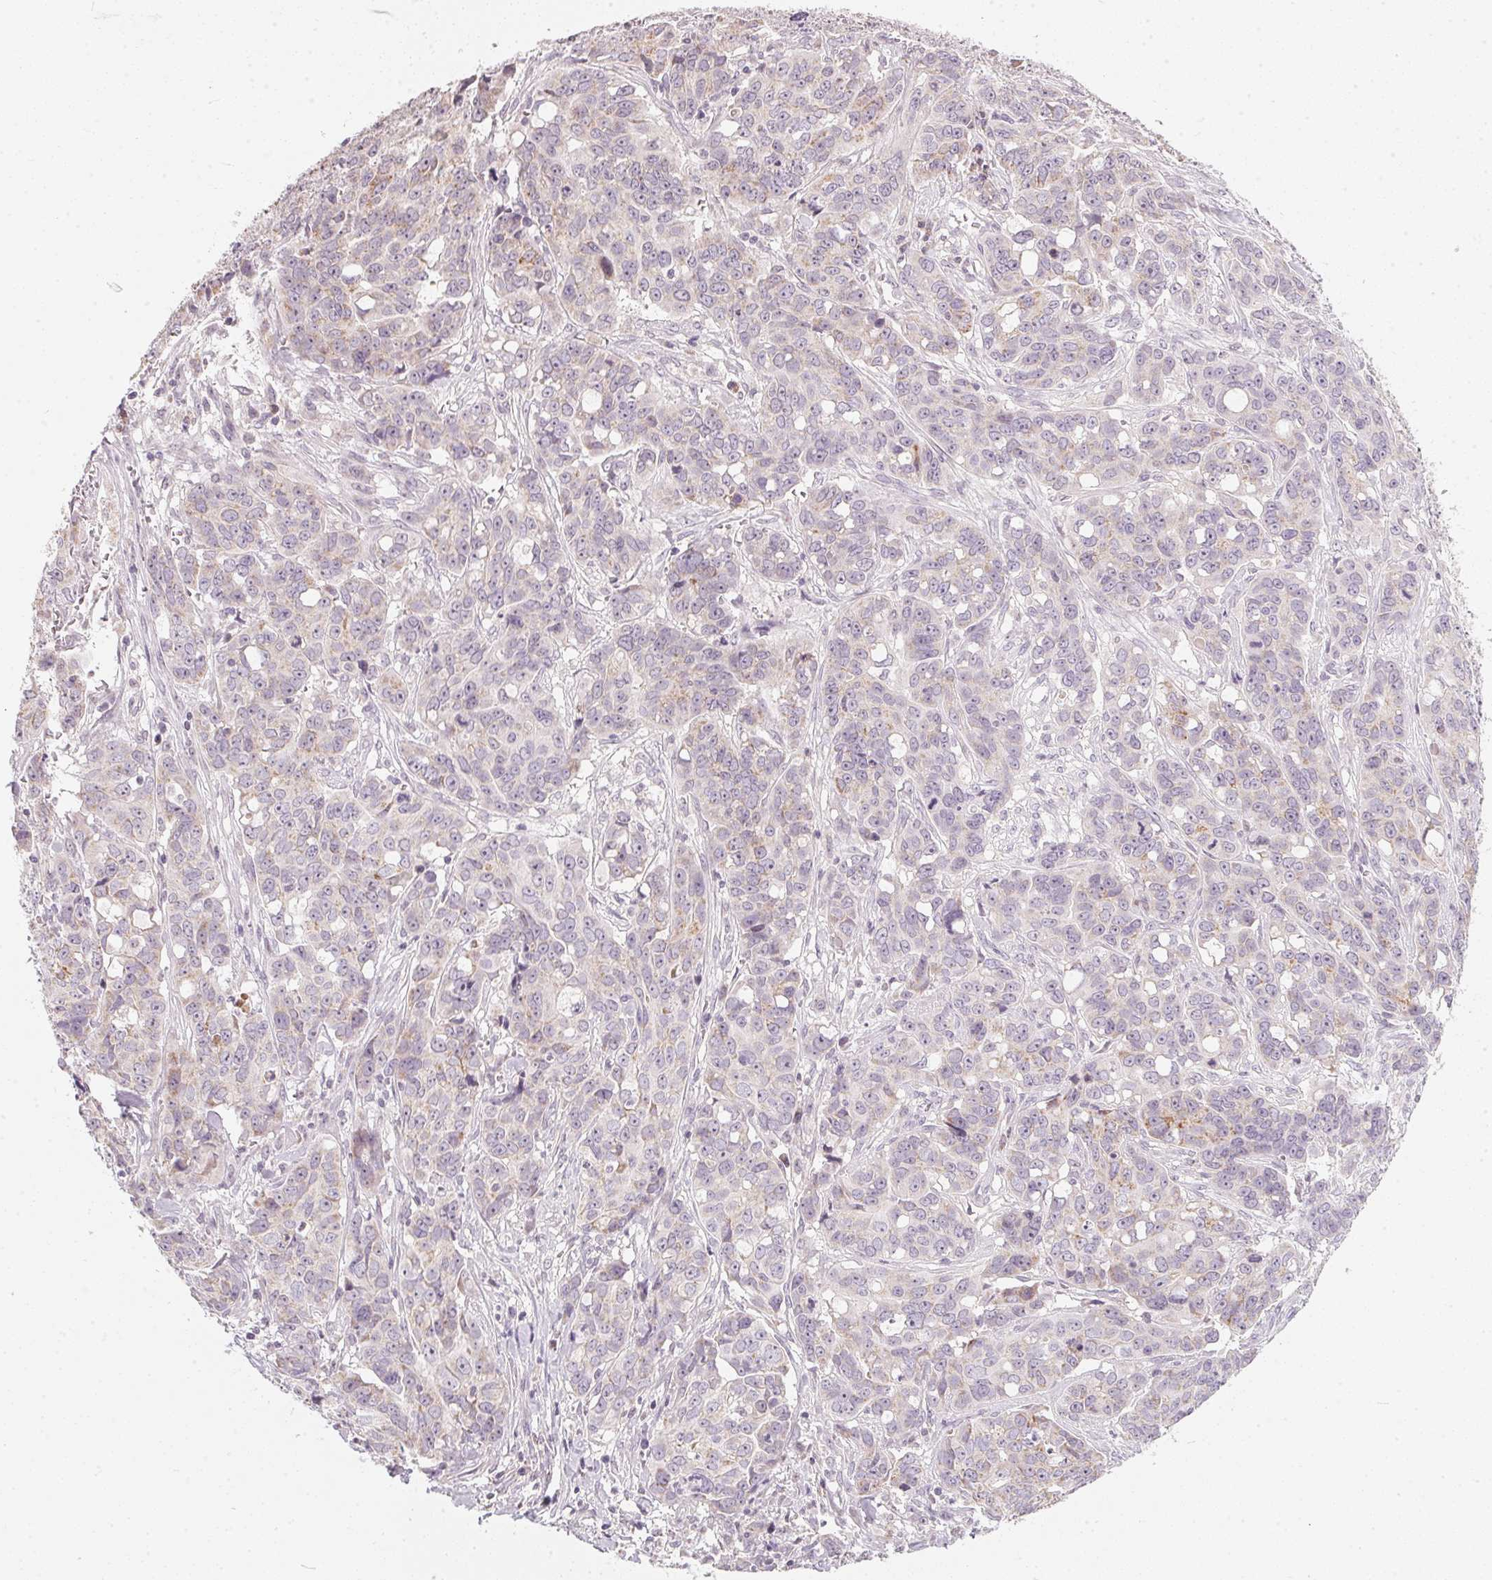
{"staining": {"intensity": "weak", "quantity": "<25%", "location": "cytoplasmic/membranous"}, "tissue": "ovarian cancer", "cell_type": "Tumor cells", "image_type": "cancer", "snomed": [{"axis": "morphology", "description": "Carcinoma, endometroid"}, {"axis": "topography", "description": "Ovary"}], "caption": "Image shows no significant protein expression in tumor cells of endometroid carcinoma (ovarian).", "gene": "COQ7", "patient": {"sex": "female", "age": 78}}